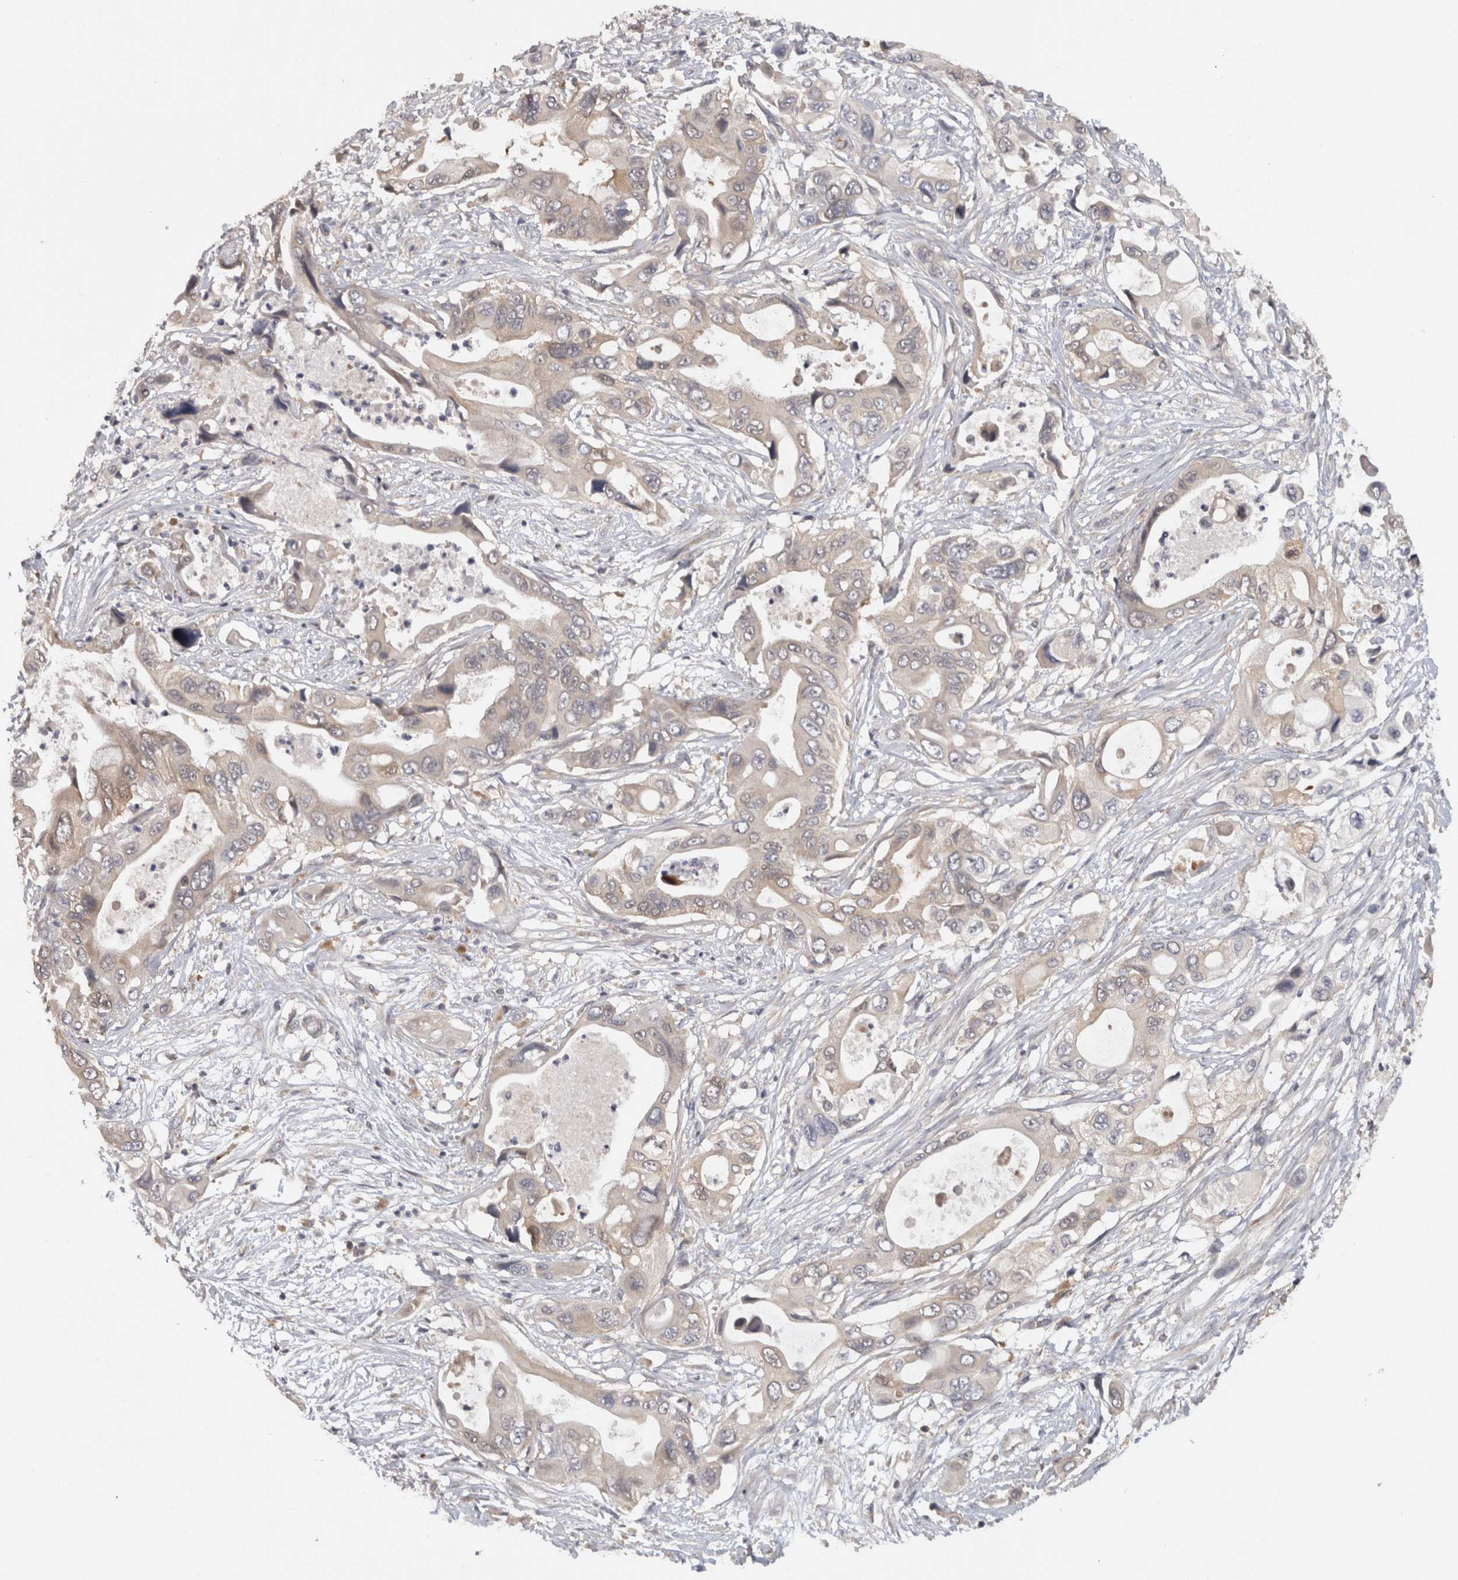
{"staining": {"intensity": "weak", "quantity": "25%-75%", "location": "cytoplasmic/membranous"}, "tissue": "pancreatic cancer", "cell_type": "Tumor cells", "image_type": "cancer", "snomed": [{"axis": "morphology", "description": "Adenocarcinoma, NOS"}, {"axis": "topography", "description": "Pancreas"}], "caption": "The immunohistochemical stain highlights weak cytoplasmic/membranous expression in tumor cells of pancreatic adenocarcinoma tissue. Using DAB (brown) and hematoxylin (blue) stains, captured at high magnification using brightfield microscopy.", "gene": "ACAT2", "patient": {"sex": "male", "age": 66}}